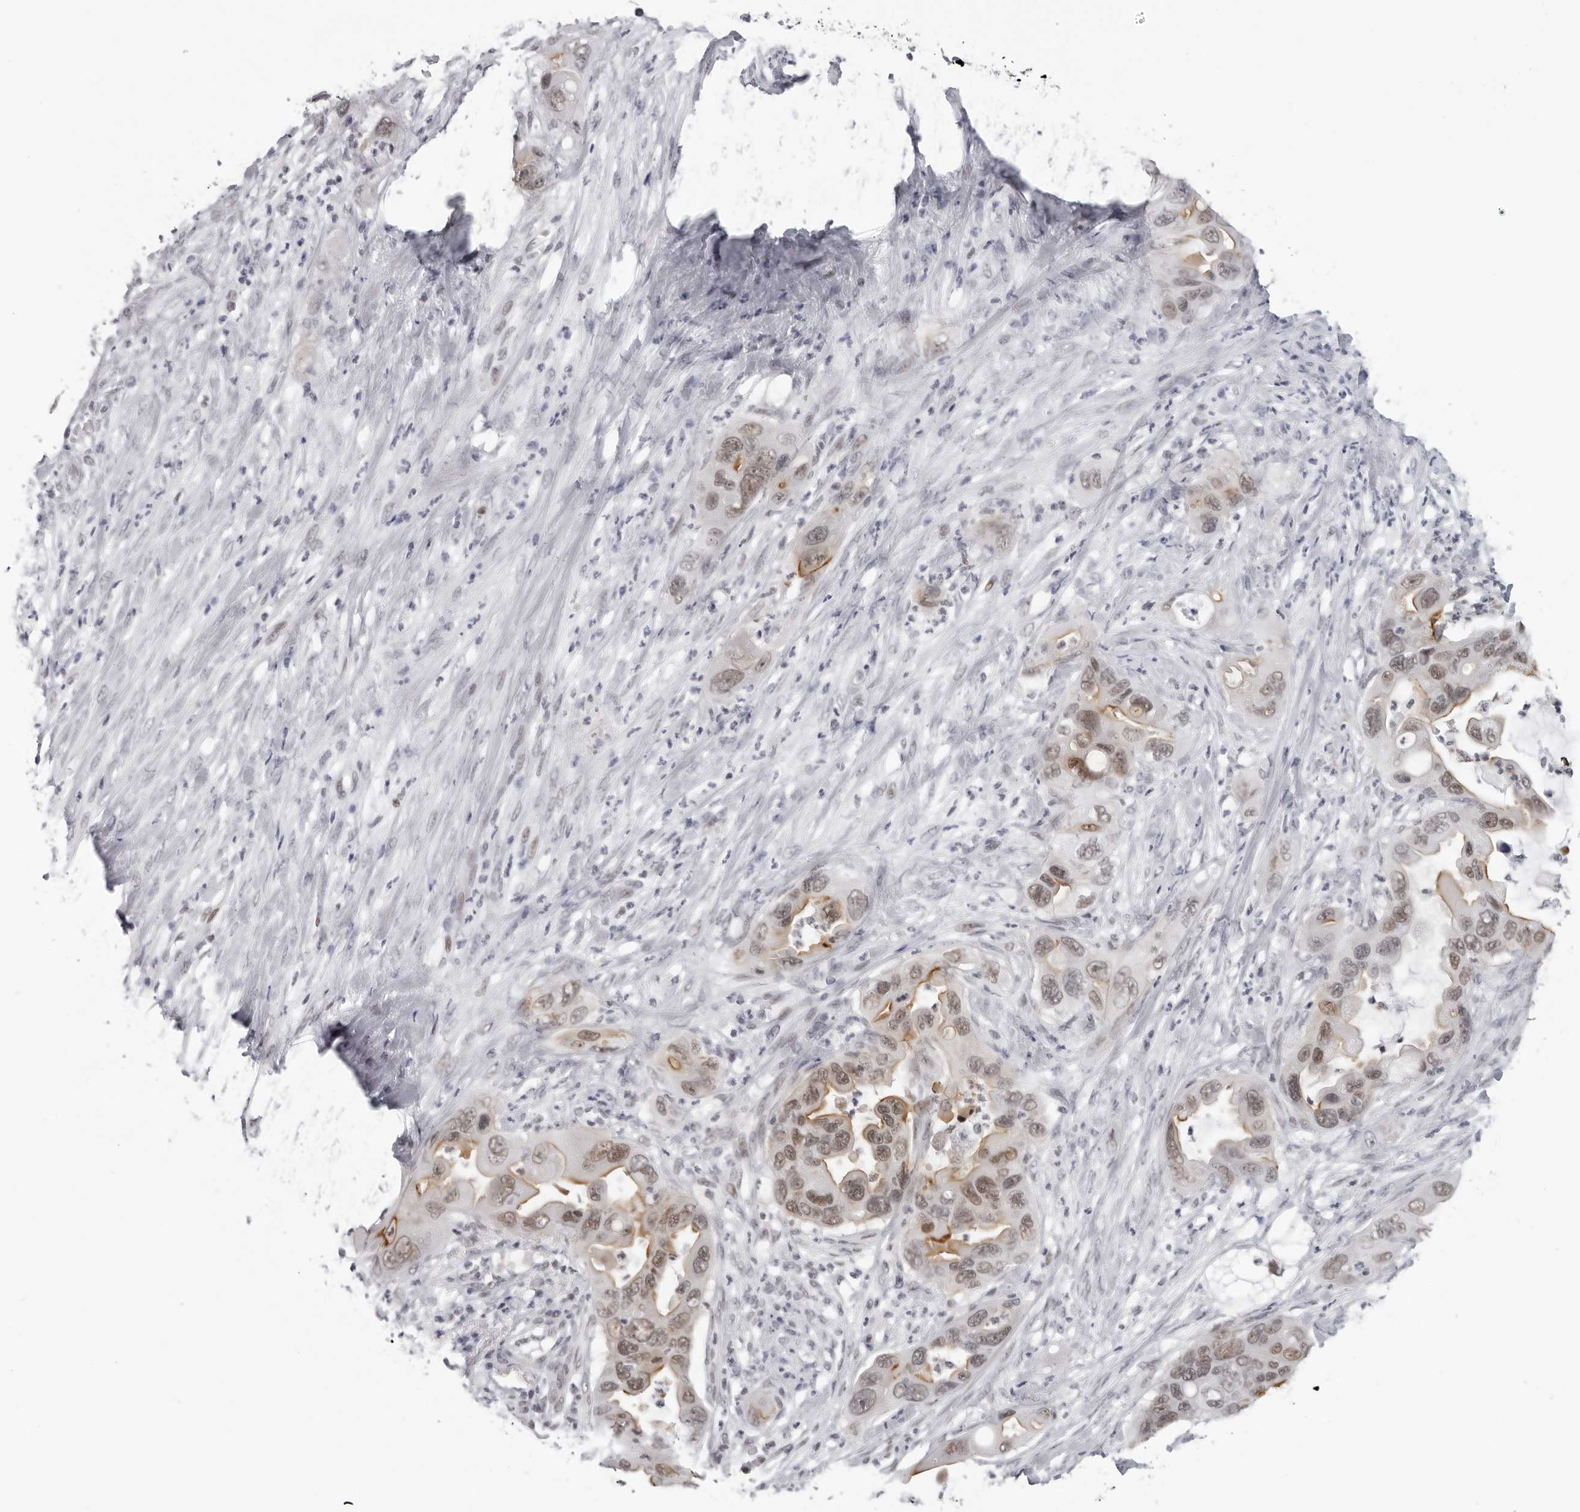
{"staining": {"intensity": "moderate", "quantity": ">75%", "location": "cytoplasmic/membranous,nuclear"}, "tissue": "pancreatic cancer", "cell_type": "Tumor cells", "image_type": "cancer", "snomed": [{"axis": "morphology", "description": "Adenocarcinoma, NOS"}, {"axis": "topography", "description": "Pancreas"}], "caption": "Immunohistochemical staining of human adenocarcinoma (pancreatic) demonstrates moderate cytoplasmic/membranous and nuclear protein expression in about >75% of tumor cells. (Brightfield microscopy of DAB IHC at high magnification).", "gene": "ESPN", "patient": {"sex": "female", "age": 71}}